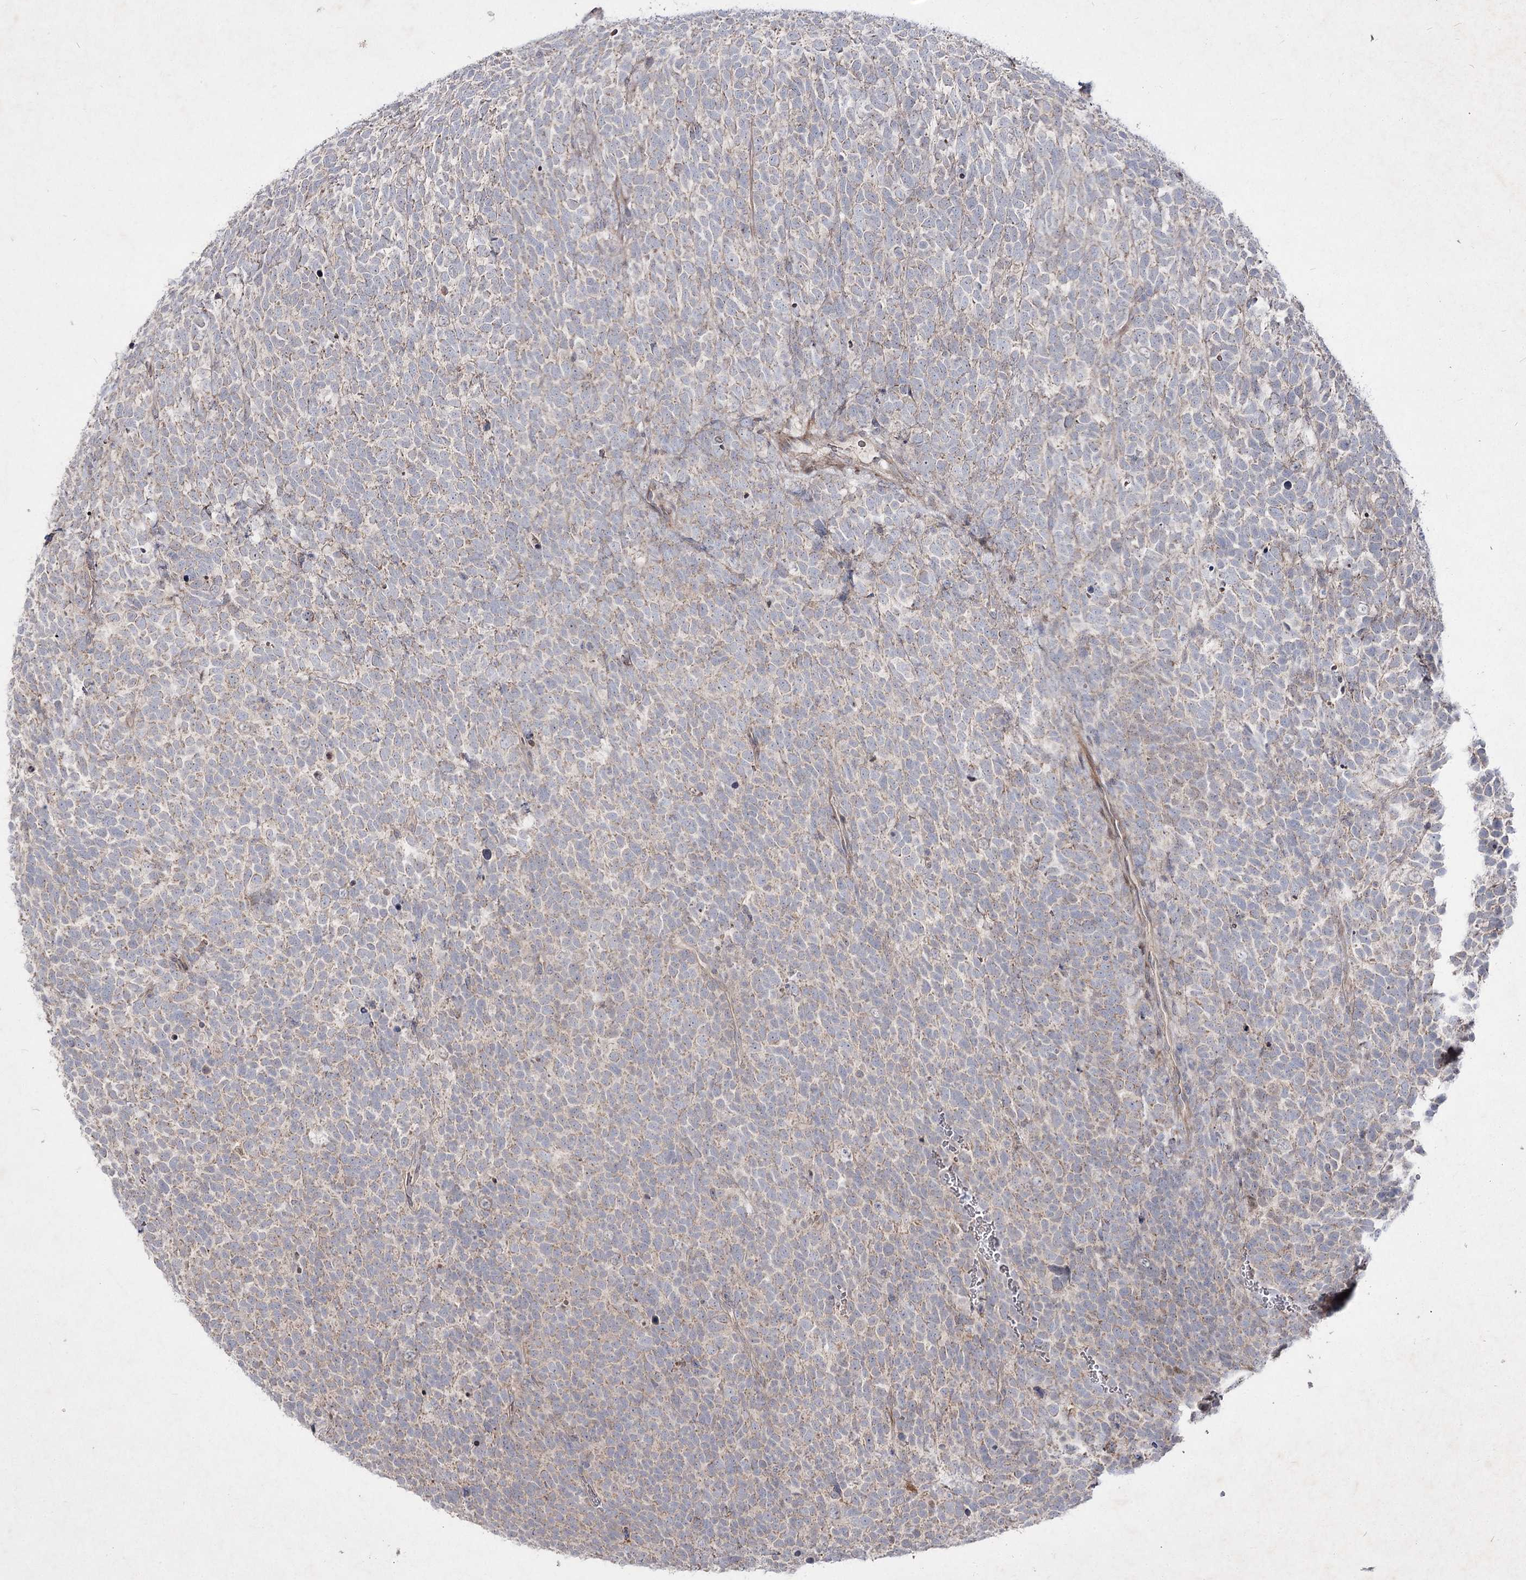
{"staining": {"intensity": "weak", "quantity": "25%-75%", "location": "cytoplasmic/membranous"}, "tissue": "urothelial cancer", "cell_type": "Tumor cells", "image_type": "cancer", "snomed": [{"axis": "morphology", "description": "Urothelial carcinoma, High grade"}, {"axis": "topography", "description": "Urinary bladder"}], "caption": "This image shows immunohistochemistry (IHC) staining of urothelial cancer, with low weak cytoplasmic/membranous positivity in approximately 25%-75% of tumor cells.", "gene": "CIB2", "patient": {"sex": "female", "age": 82}}